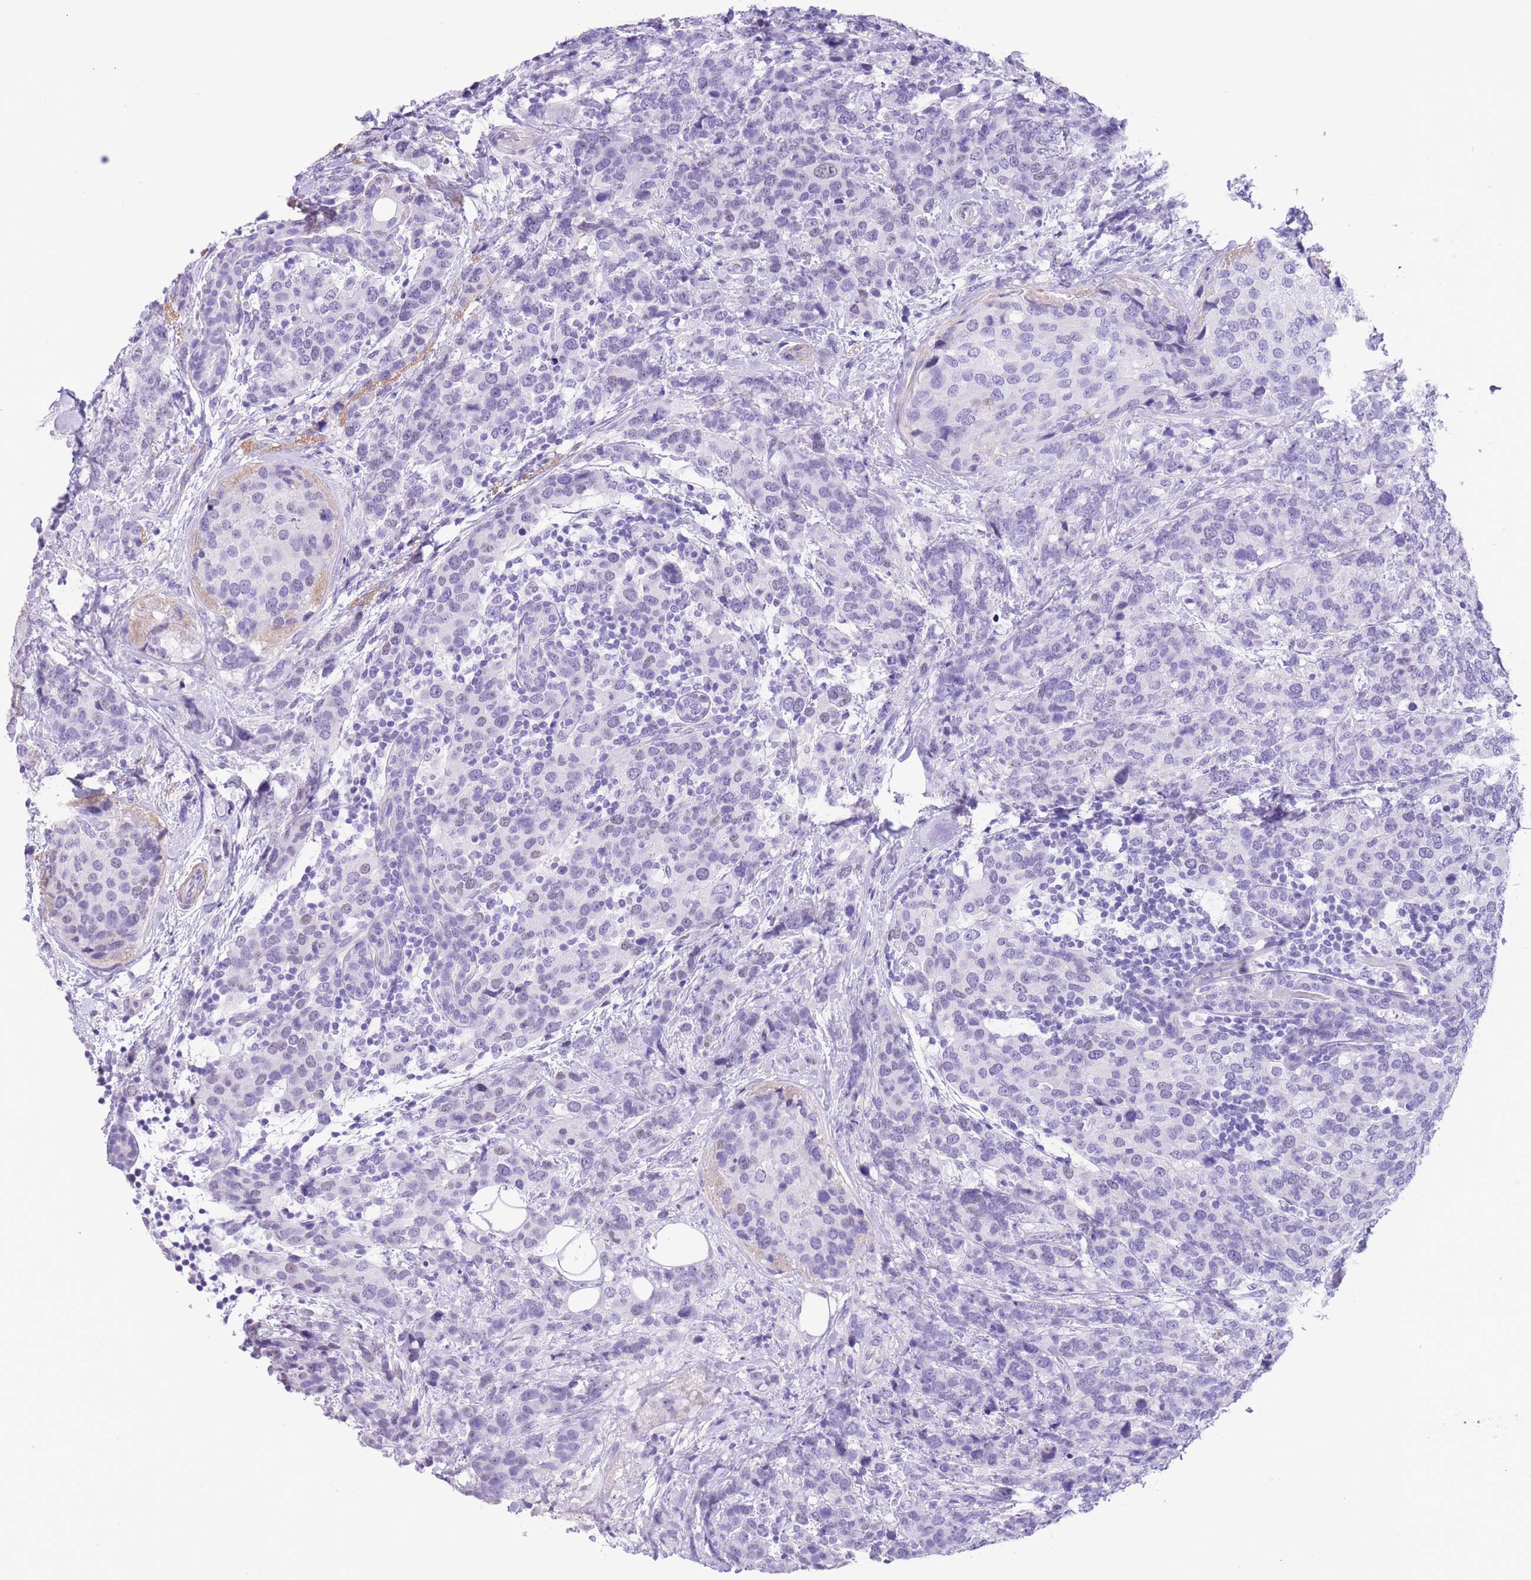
{"staining": {"intensity": "negative", "quantity": "none", "location": "none"}, "tissue": "breast cancer", "cell_type": "Tumor cells", "image_type": "cancer", "snomed": [{"axis": "morphology", "description": "Lobular carcinoma"}, {"axis": "topography", "description": "Breast"}], "caption": "High magnification brightfield microscopy of breast lobular carcinoma stained with DAB (3,3'-diaminobenzidine) (brown) and counterstained with hematoxylin (blue): tumor cells show no significant staining. (DAB immunohistochemistry, high magnification).", "gene": "RAI2", "patient": {"sex": "female", "age": 59}}